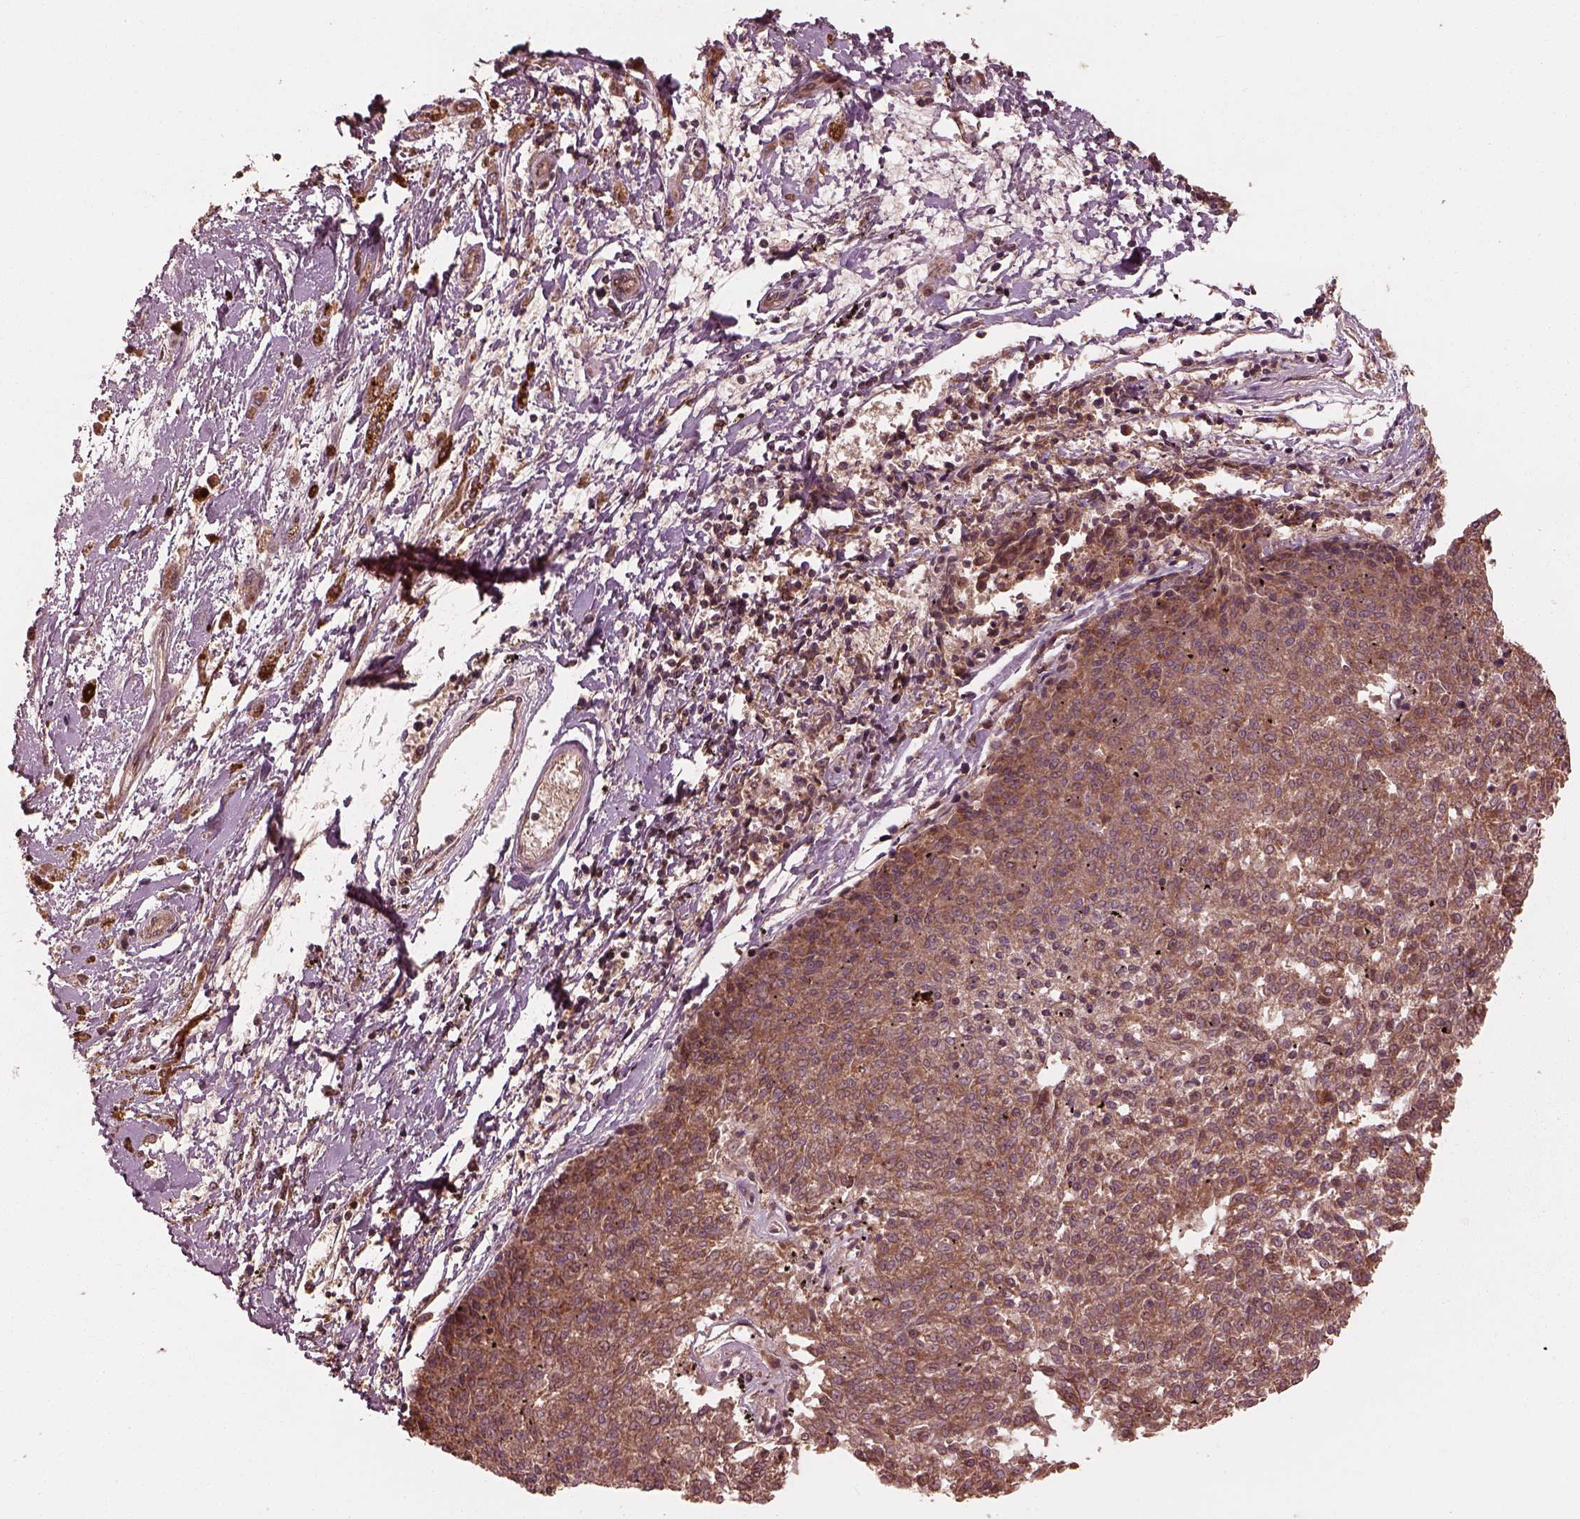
{"staining": {"intensity": "moderate", "quantity": ">75%", "location": "cytoplasmic/membranous"}, "tissue": "melanoma", "cell_type": "Tumor cells", "image_type": "cancer", "snomed": [{"axis": "morphology", "description": "Malignant melanoma, NOS"}, {"axis": "topography", "description": "Skin"}], "caption": "Protein expression analysis of malignant melanoma demonstrates moderate cytoplasmic/membranous expression in about >75% of tumor cells. (DAB IHC, brown staining for protein, blue staining for nuclei).", "gene": "PIK3R2", "patient": {"sex": "female", "age": 72}}